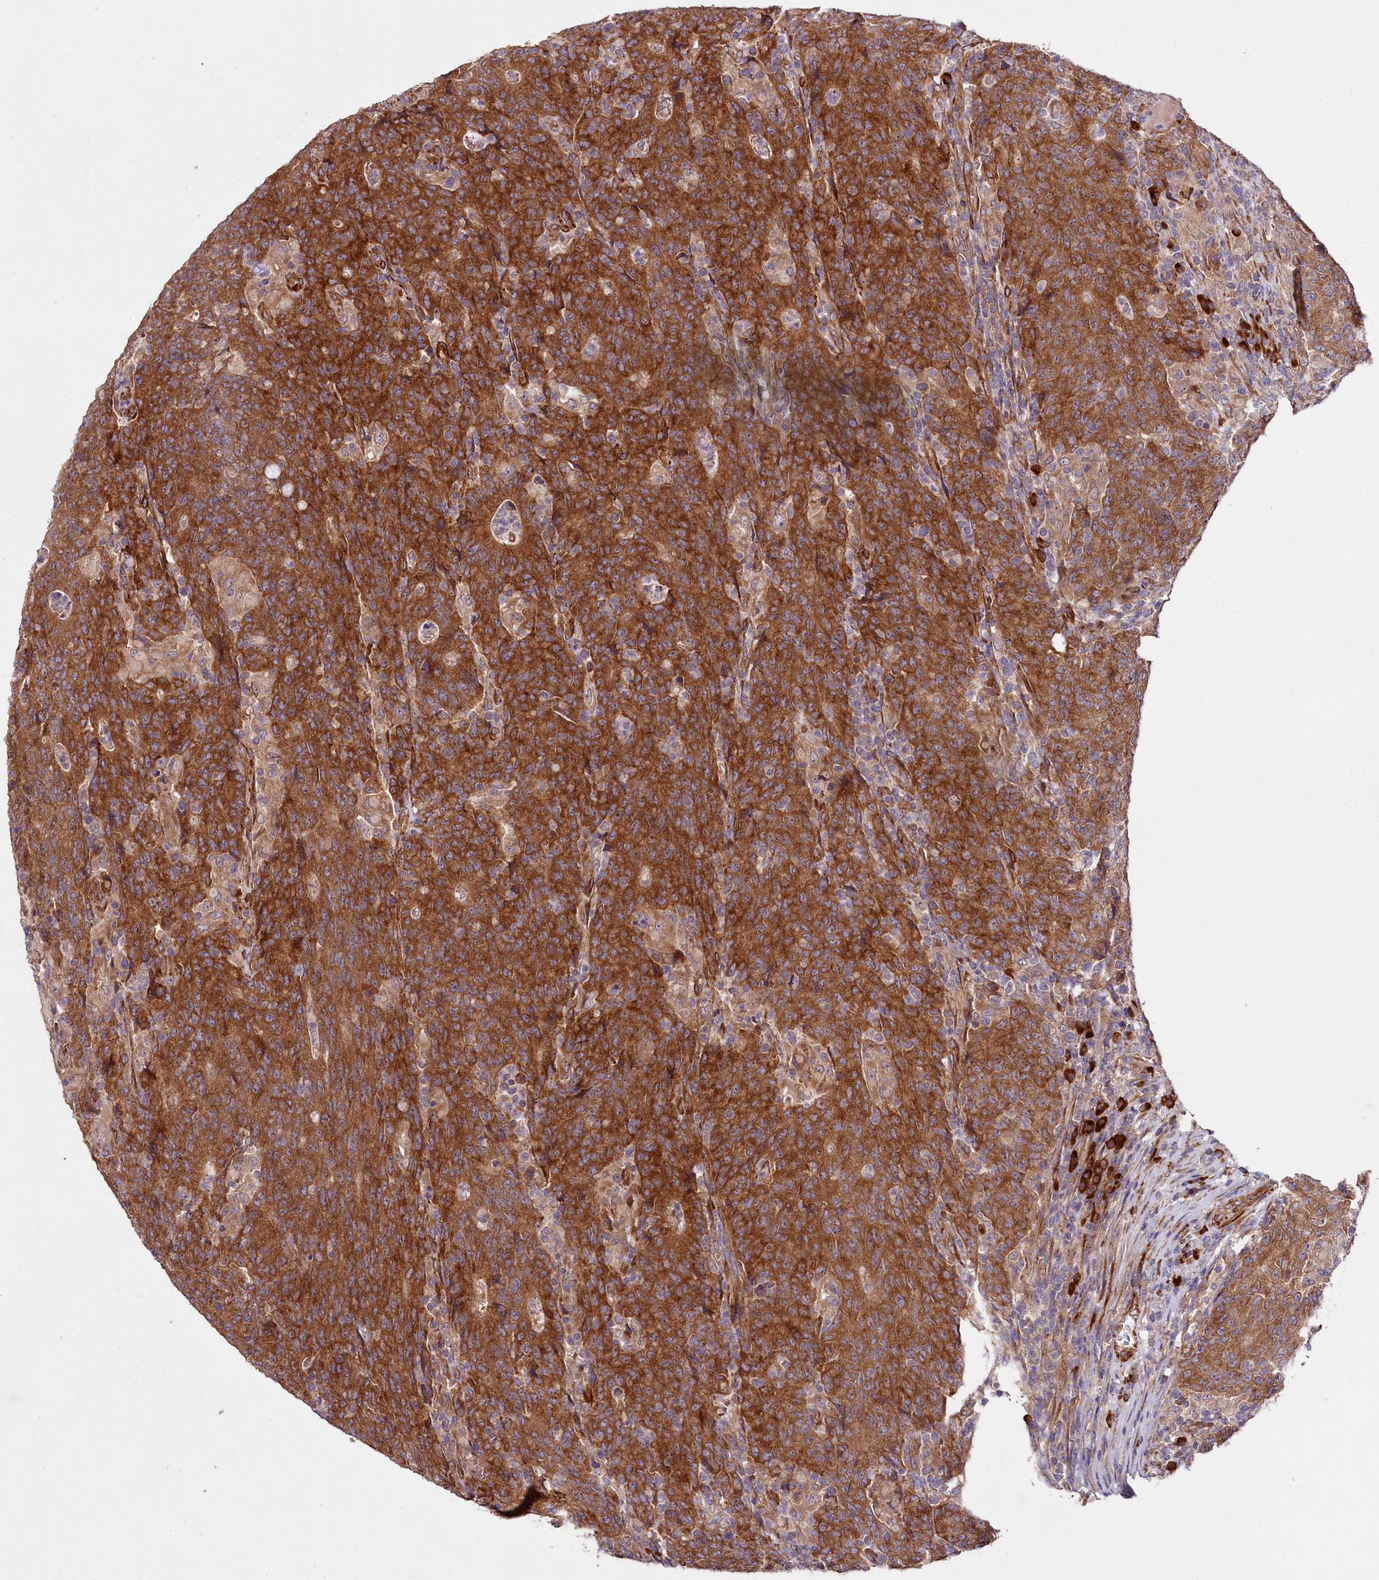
{"staining": {"intensity": "strong", "quantity": ">75%", "location": "cytoplasmic/membranous"}, "tissue": "colorectal cancer", "cell_type": "Tumor cells", "image_type": "cancer", "snomed": [{"axis": "morphology", "description": "Adenocarcinoma, NOS"}, {"axis": "topography", "description": "Colon"}], "caption": "This is a photomicrograph of immunohistochemistry (IHC) staining of adenocarcinoma (colorectal), which shows strong expression in the cytoplasmic/membranous of tumor cells.", "gene": "SPATS2", "patient": {"sex": "female", "age": 75}}